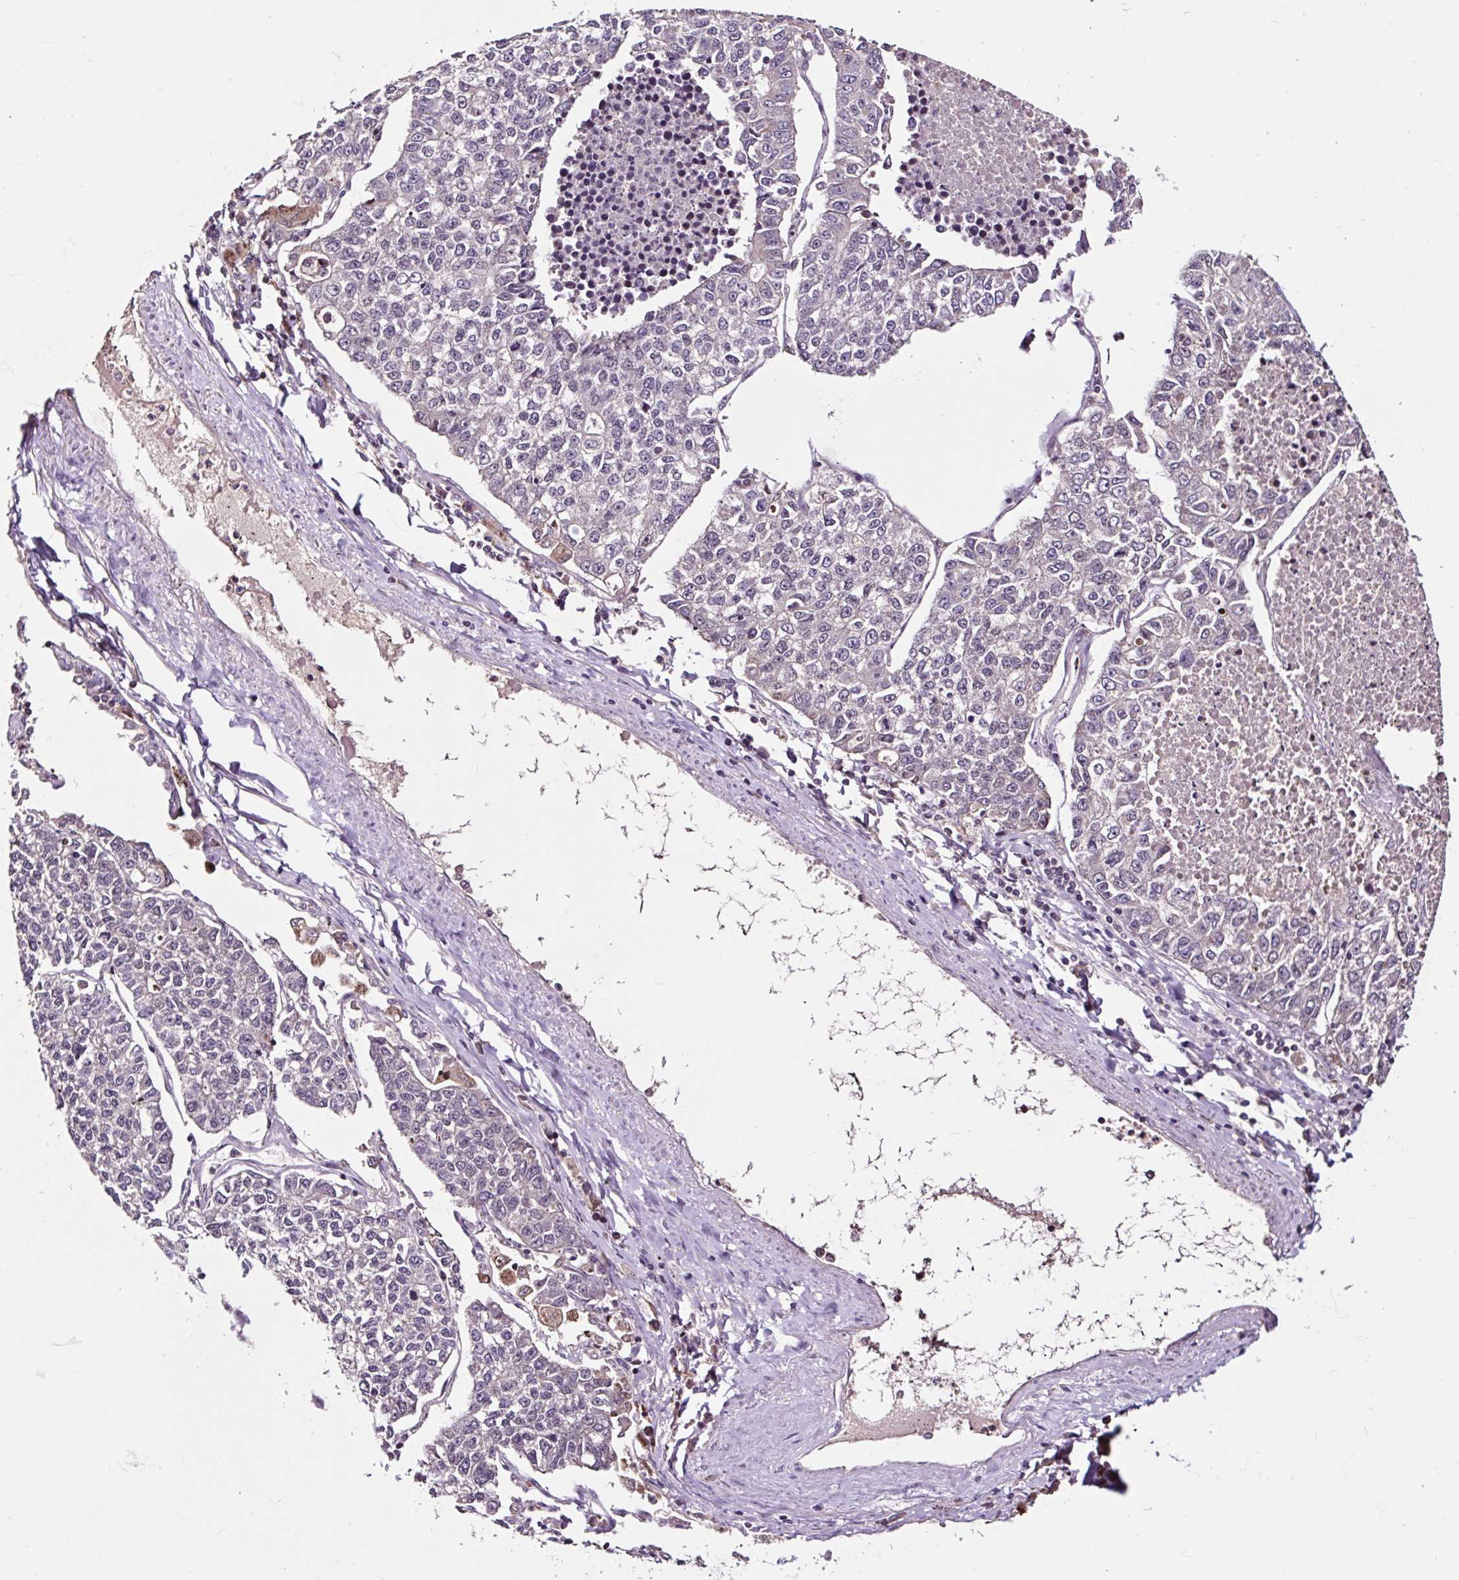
{"staining": {"intensity": "negative", "quantity": "none", "location": "none"}, "tissue": "lung cancer", "cell_type": "Tumor cells", "image_type": "cancer", "snomed": [{"axis": "morphology", "description": "Adenocarcinoma, NOS"}, {"axis": "topography", "description": "Lung"}], "caption": "An image of human lung adenocarcinoma is negative for staining in tumor cells. The staining was performed using DAB to visualize the protein expression in brown, while the nuclei were stained in blue with hematoxylin (Magnification: 20x).", "gene": "MMS19", "patient": {"sex": "male", "age": 49}}